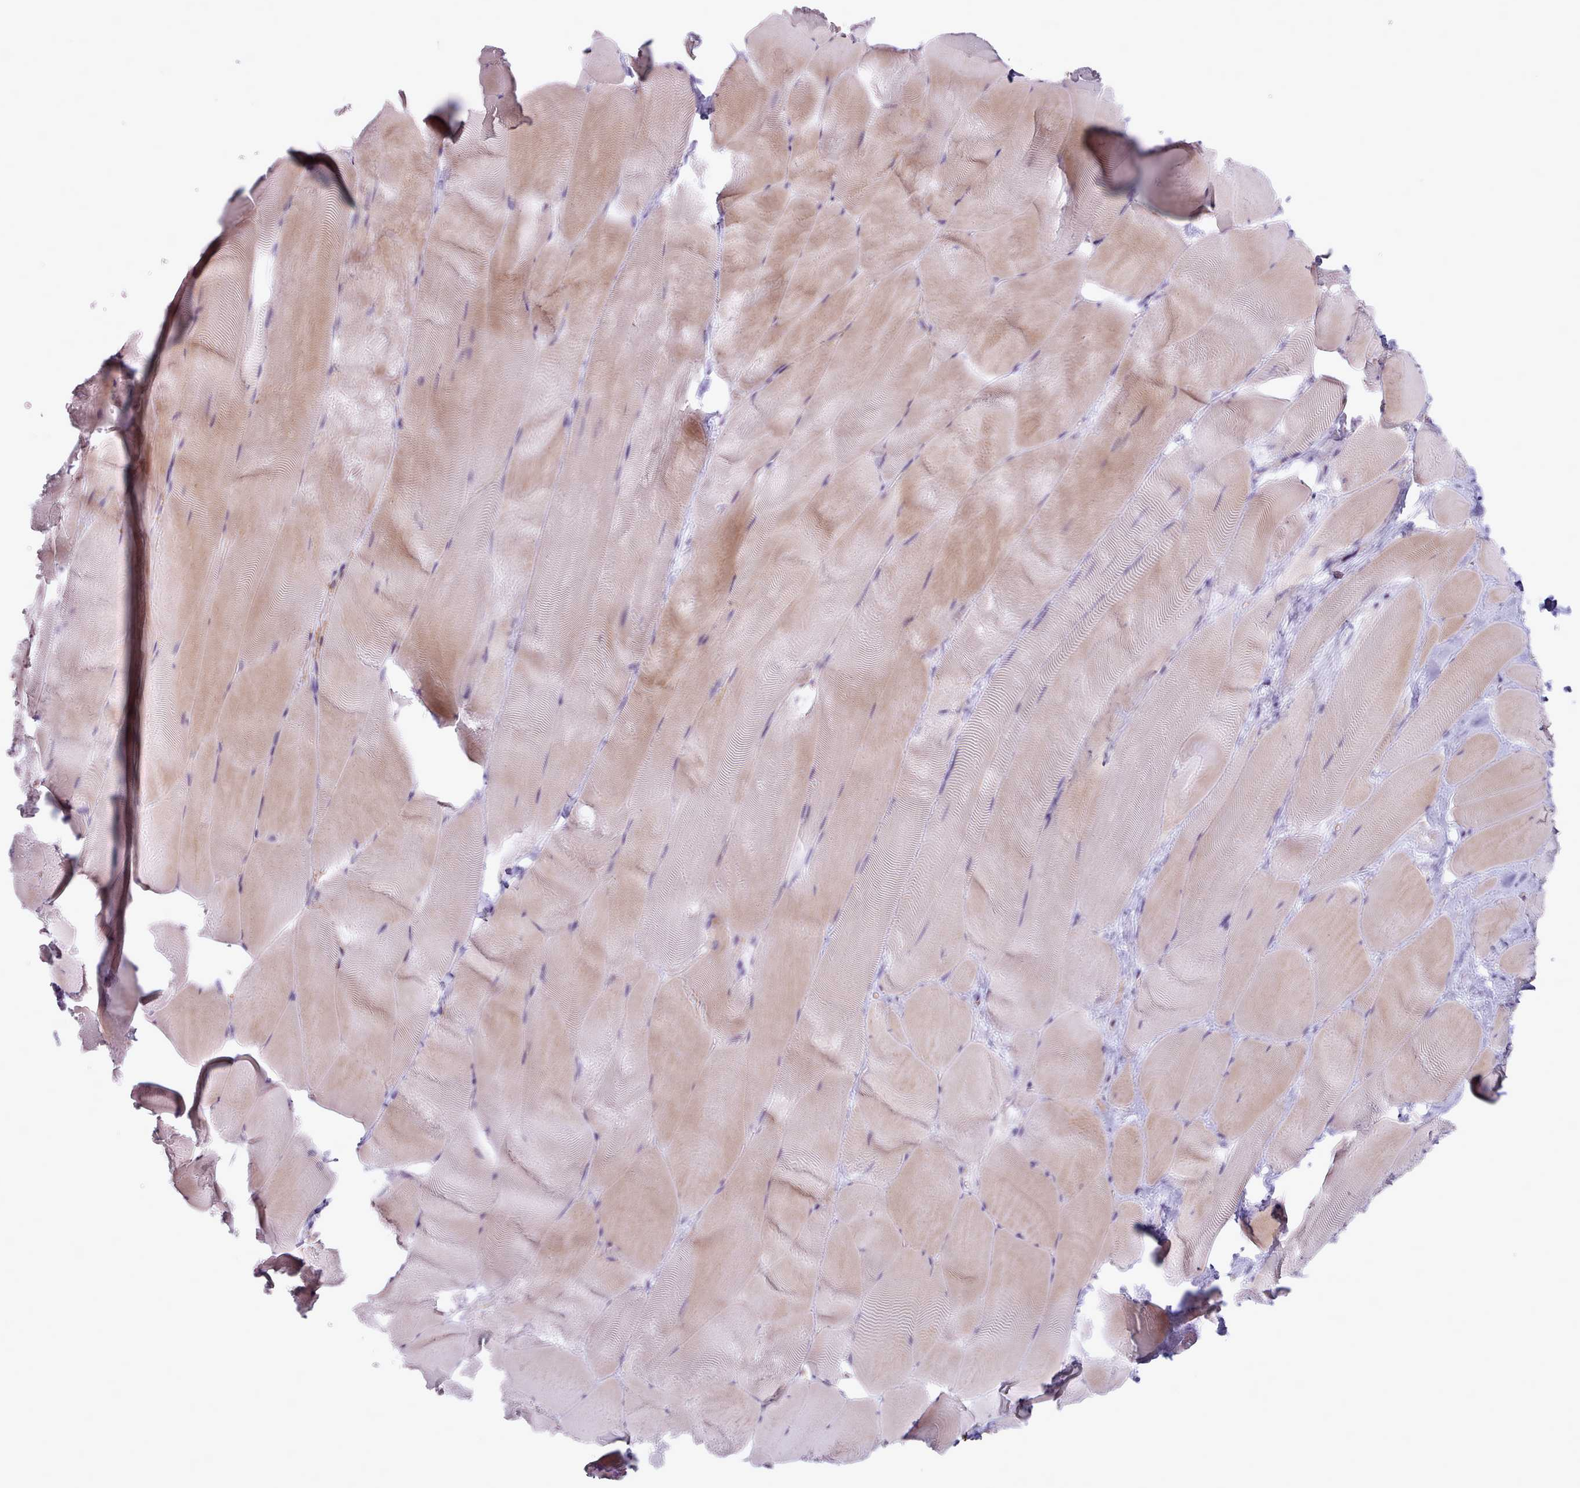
{"staining": {"intensity": "weak", "quantity": "25%-75%", "location": "cytoplasmic/membranous"}, "tissue": "skeletal muscle", "cell_type": "Myocytes", "image_type": "normal", "snomed": [{"axis": "morphology", "description": "Normal tissue, NOS"}, {"axis": "topography", "description": "Skeletal muscle"}], "caption": "A micrograph showing weak cytoplasmic/membranous positivity in approximately 25%-75% of myocytes in unremarkable skeletal muscle, as visualized by brown immunohistochemical staining.", "gene": "ATRAID", "patient": {"sex": "female", "age": 64}}